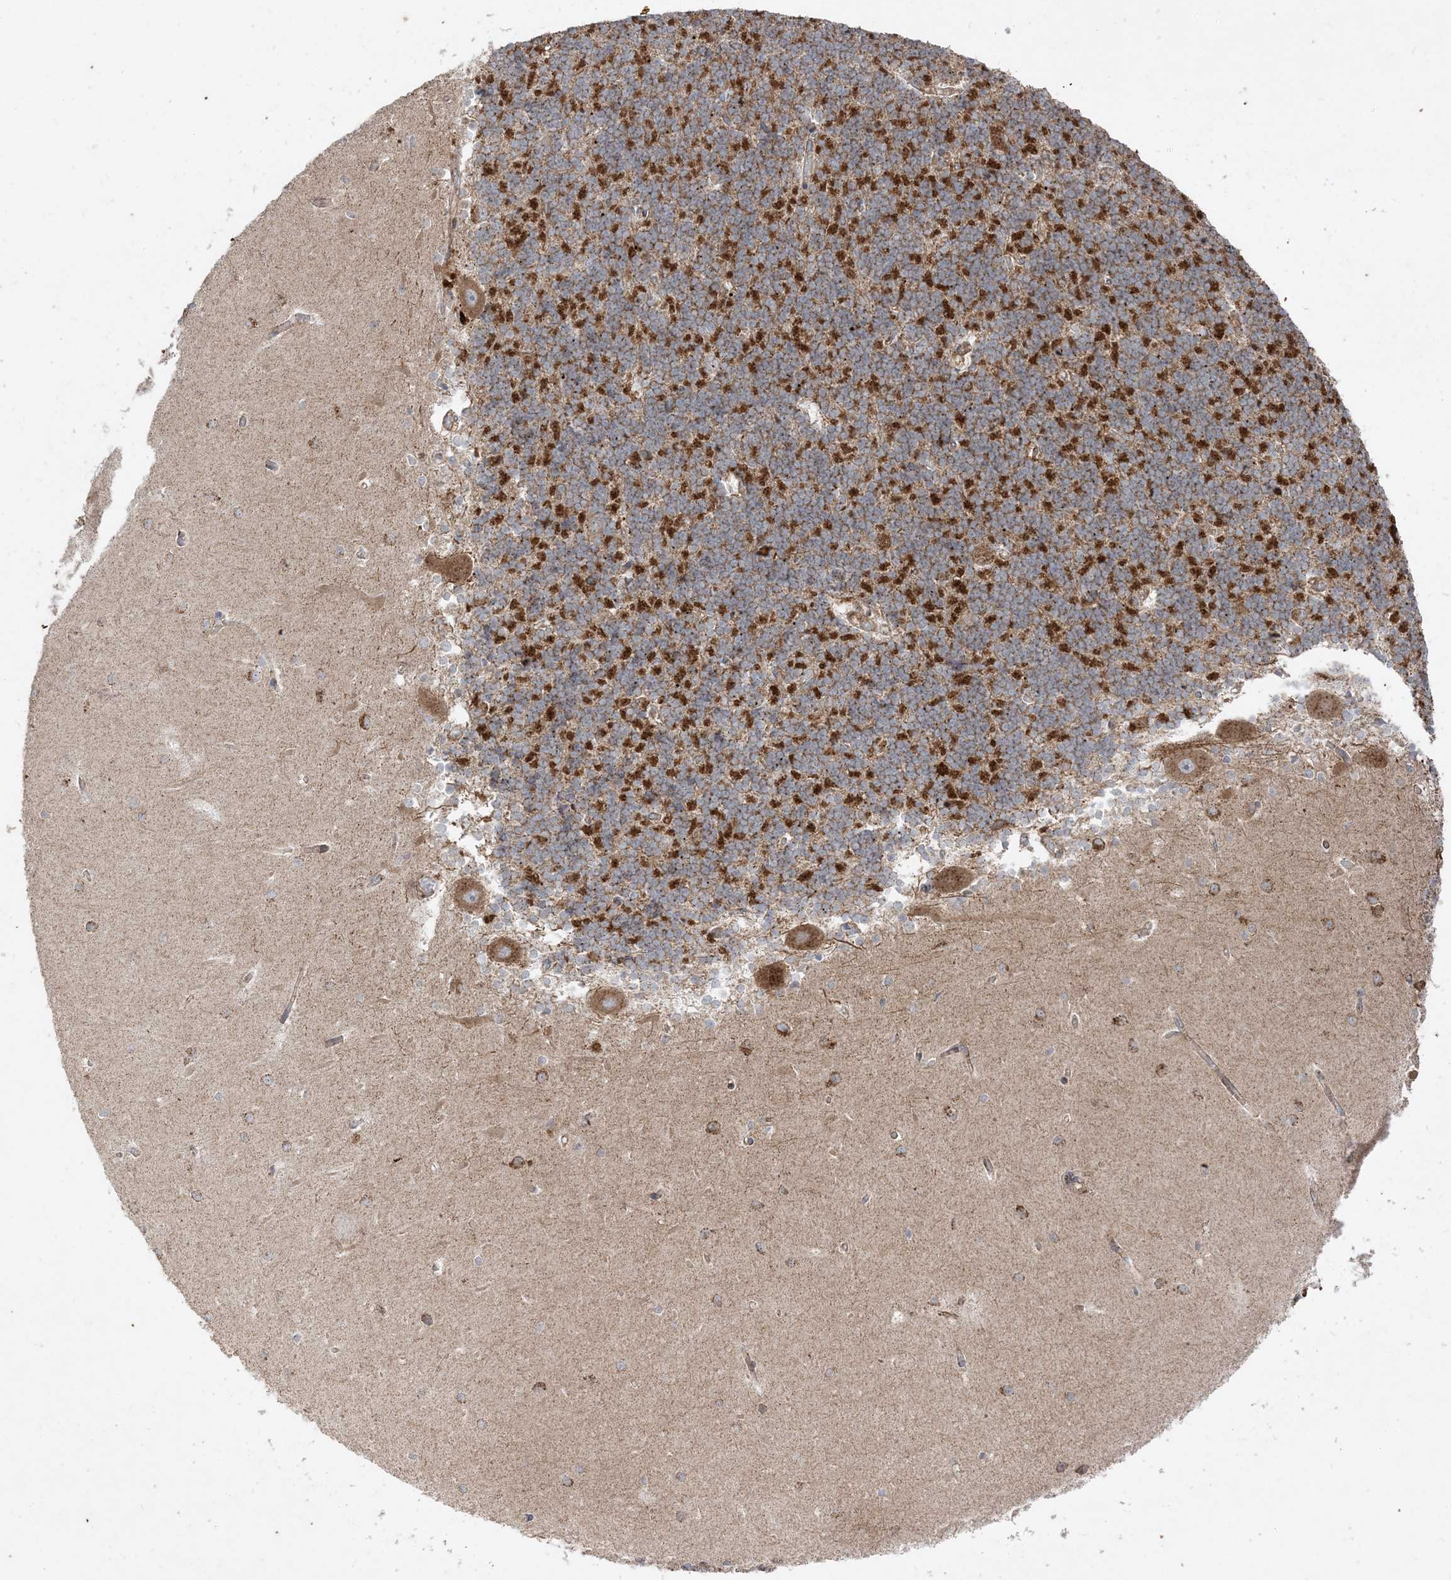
{"staining": {"intensity": "strong", "quantity": "25%-75%", "location": "cytoplasmic/membranous"}, "tissue": "cerebellum", "cell_type": "Cells in granular layer", "image_type": "normal", "snomed": [{"axis": "morphology", "description": "Normal tissue, NOS"}, {"axis": "topography", "description": "Cerebellum"}], "caption": "A brown stain labels strong cytoplasmic/membranous positivity of a protein in cells in granular layer of normal cerebellum. Nuclei are stained in blue.", "gene": "AARS2", "patient": {"sex": "male", "age": 37}}